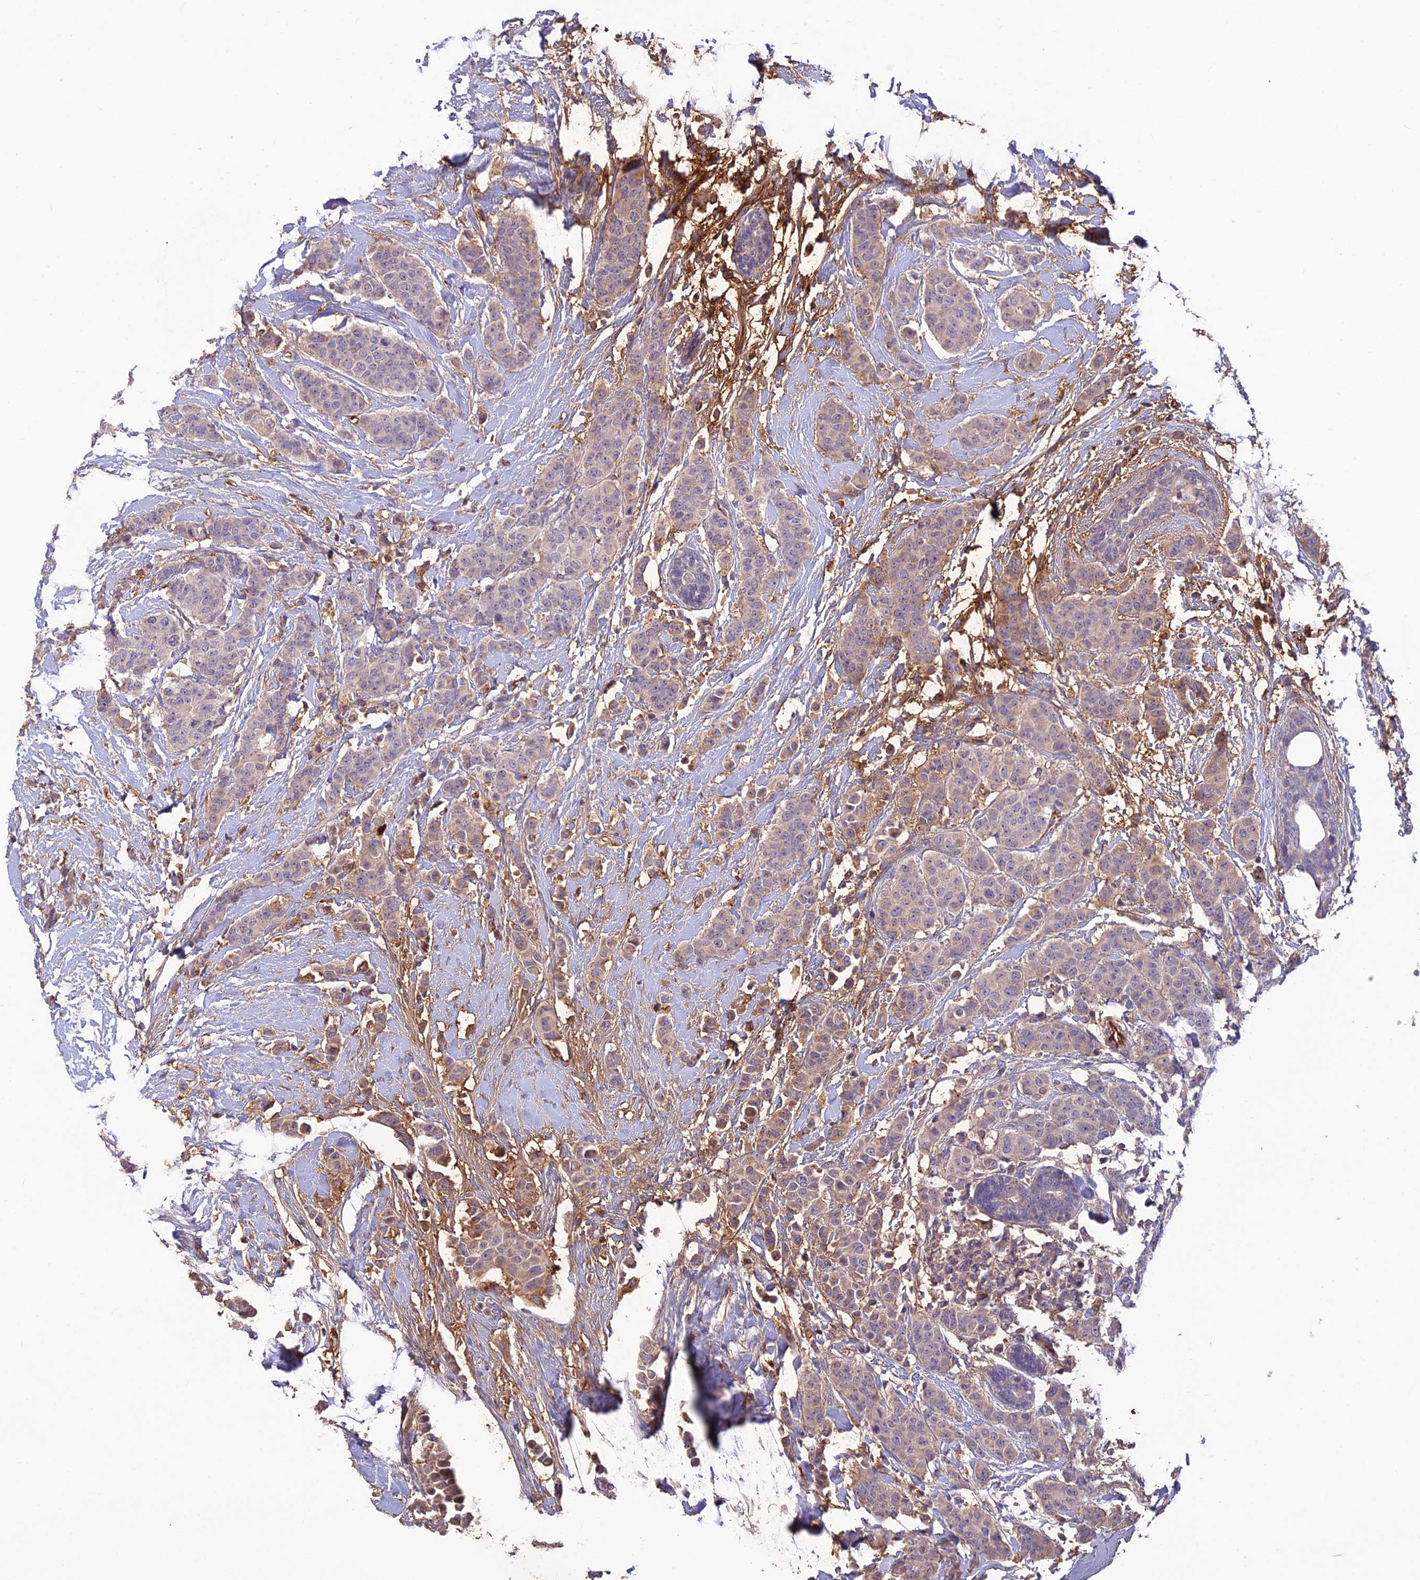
{"staining": {"intensity": "weak", "quantity": "<25%", "location": "cytoplasmic/membranous"}, "tissue": "breast cancer", "cell_type": "Tumor cells", "image_type": "cancer", "snomed": [{"axis": "morphology", "description": "Duct carcinoma"}, {"axis": "topography", "description": "Breast"}], "caption": "Immunohistochemistry (IHC) of human breast cancer reveals no staining in tumor cells.", "gene": "ST8SIA5", "patient": {"sex": "female", "age": 40}}